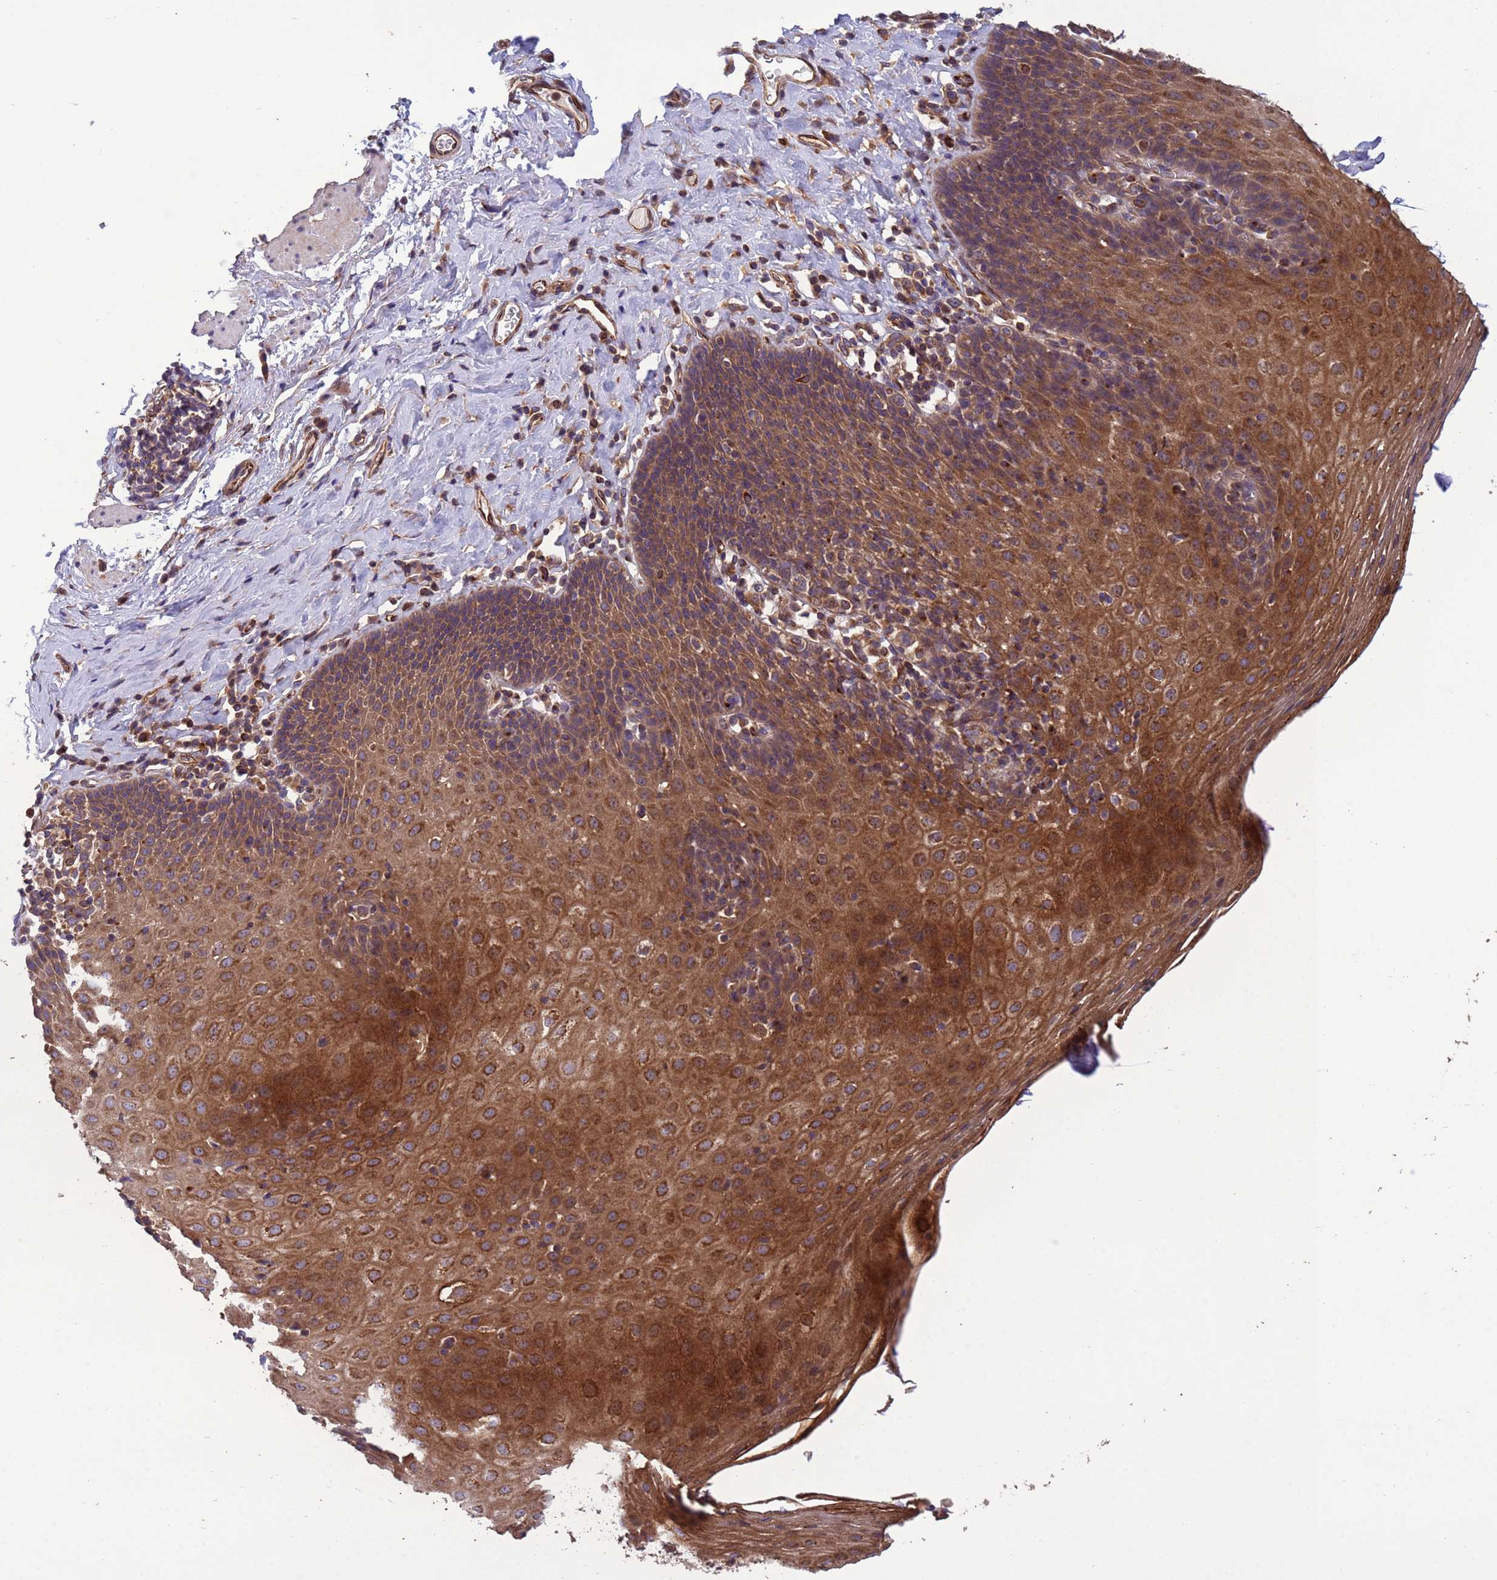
{"staining": {"intensity": "strong", "quantity": ">75%", "location": "cytoplasmic/membranous"}, "tissue": "esophagus", "cell_type": "Squamous epithelial cells", "image_type": "normal", "snomed": [{"axis": "morphology", "description": "Normal tissue, NOS"}, {"axis": "topography", "description": "Esophagus"}], "caption": "Immunohistochemistry (IHC) (DAB) staining of benign human esophagus demonstrates strong cytoplasmic/membranous protein staining in approximately >75% of squamous epithelial cells. (Stains: DAB (3,3'-diaminobenzidine) in brown, nuclei in blue, Microscopy: brightfield microscopy at high magnification).", "gene": "RAB10", "patient": {"sex": "female", "age": 61}}